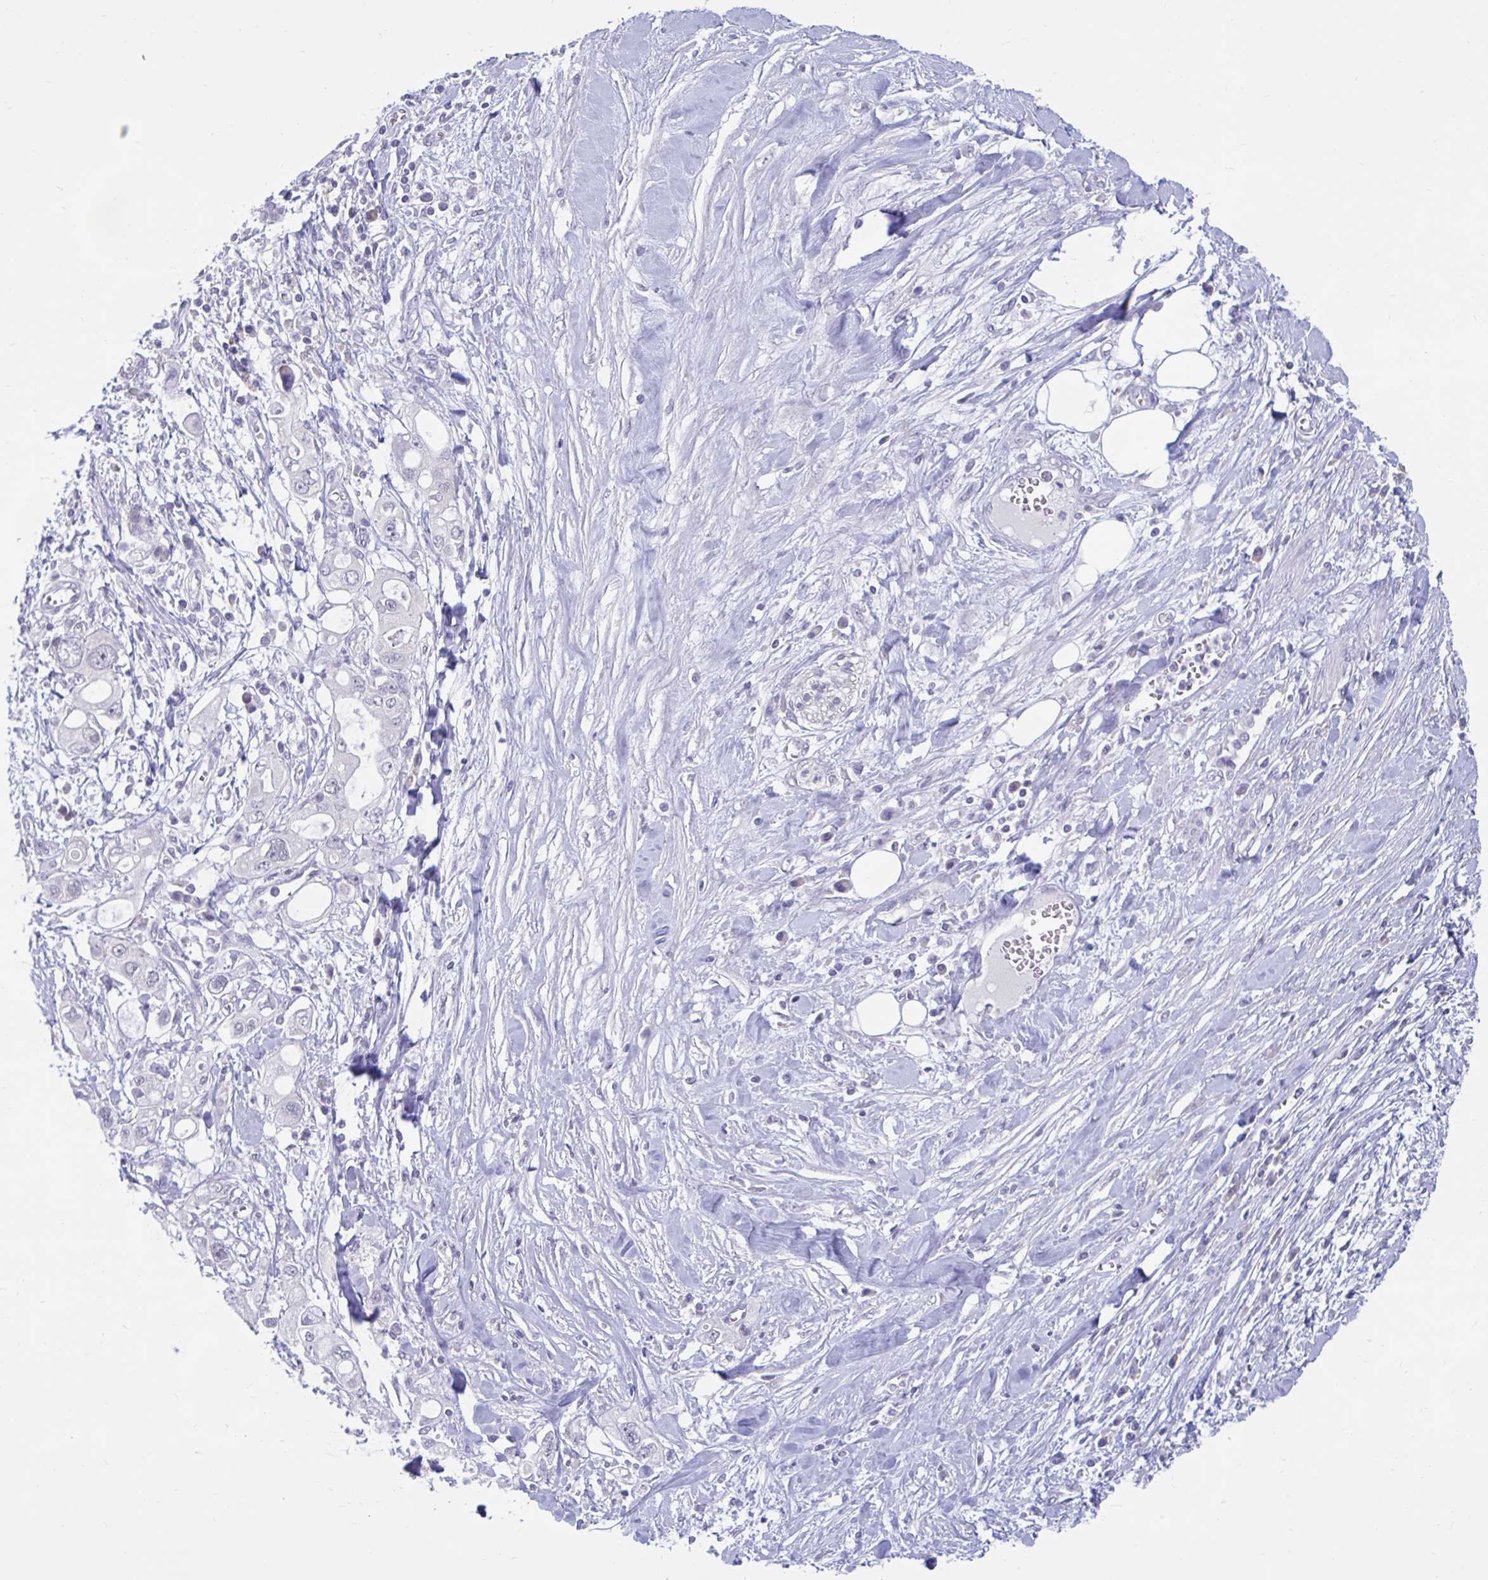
{"staining": {"intensity": "negative", "quantity": "none", "location": "none"}, "tissue": "pancreatic cancer", "cell_type": "Tumor cells", "image_type": "cancer", "snomed": [{"axis": "morphology", "description": "Adenocarcinoma, NOS"}, {"axis": "topography", "description": "Pancreas"}], "caption": "Immunohistochemical staining of human adenocarcinoma (pancreatic) reveals no significant positivity in tumor cells.", "gene": "ARPP19", "patient": {"sex": "female", "age": 56}}